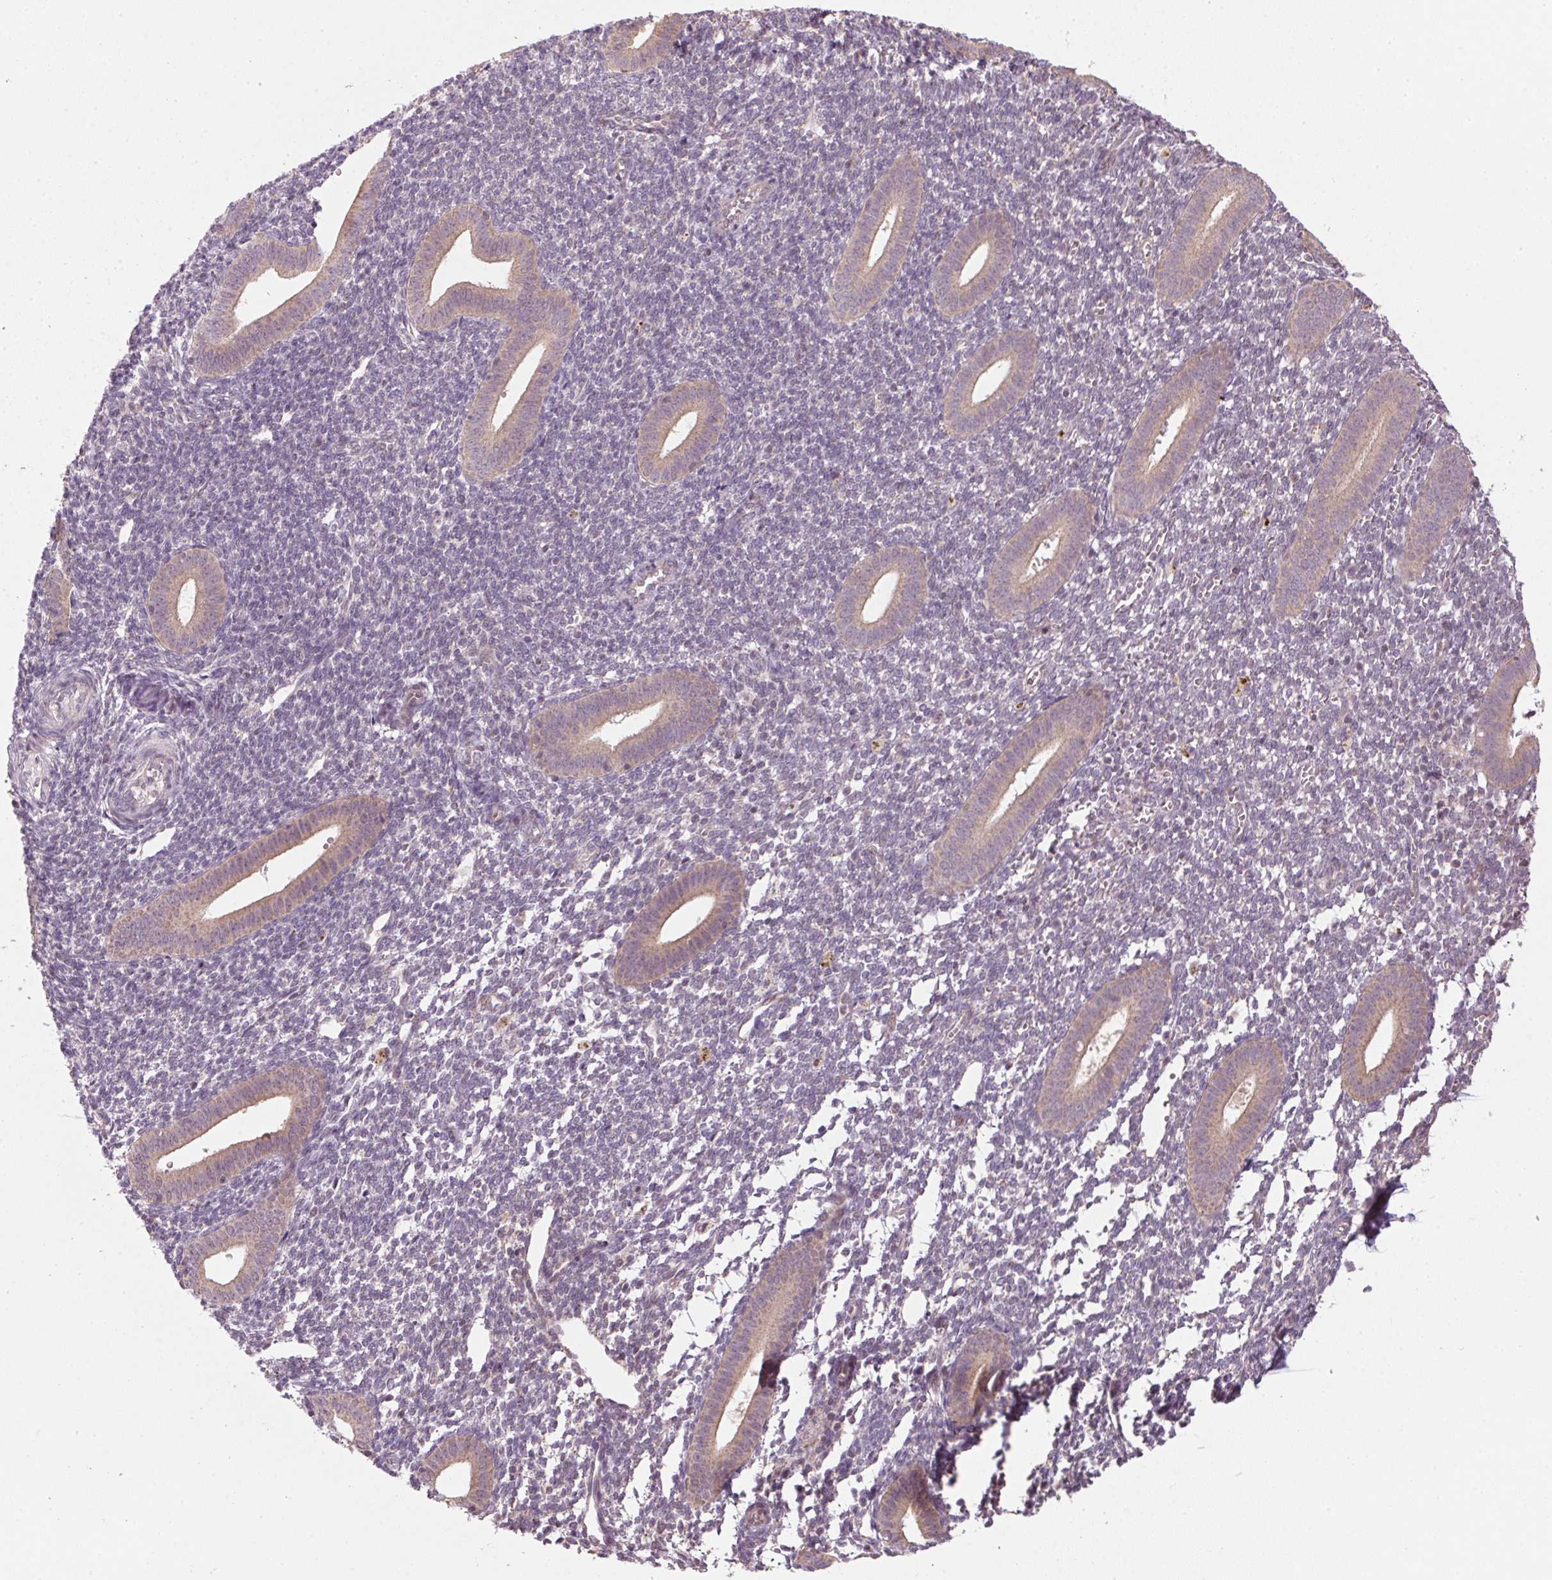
{"staining": {"intensity": "negative", "quantity": "none", "location": "none"}, "tissue": "endometrium", "cell_type": "Cells in endometrial stroma", "image_type": "normal", "snomed": [{"axis": "morphology", "description": "Normal tissue, NOS"}, {"axis": "topography", "description": "Endometrium"}], "caption": "DAB (3,3'-diaminobenzidine) immunohistochemical staining of benign endometrium reveals no significant expression in cells in endometrial stroma. (Brightfield microscopy of DAB IHC at high magnification).", "gene": "SC5D", "patient": {"sex": "female", "age": 25}}